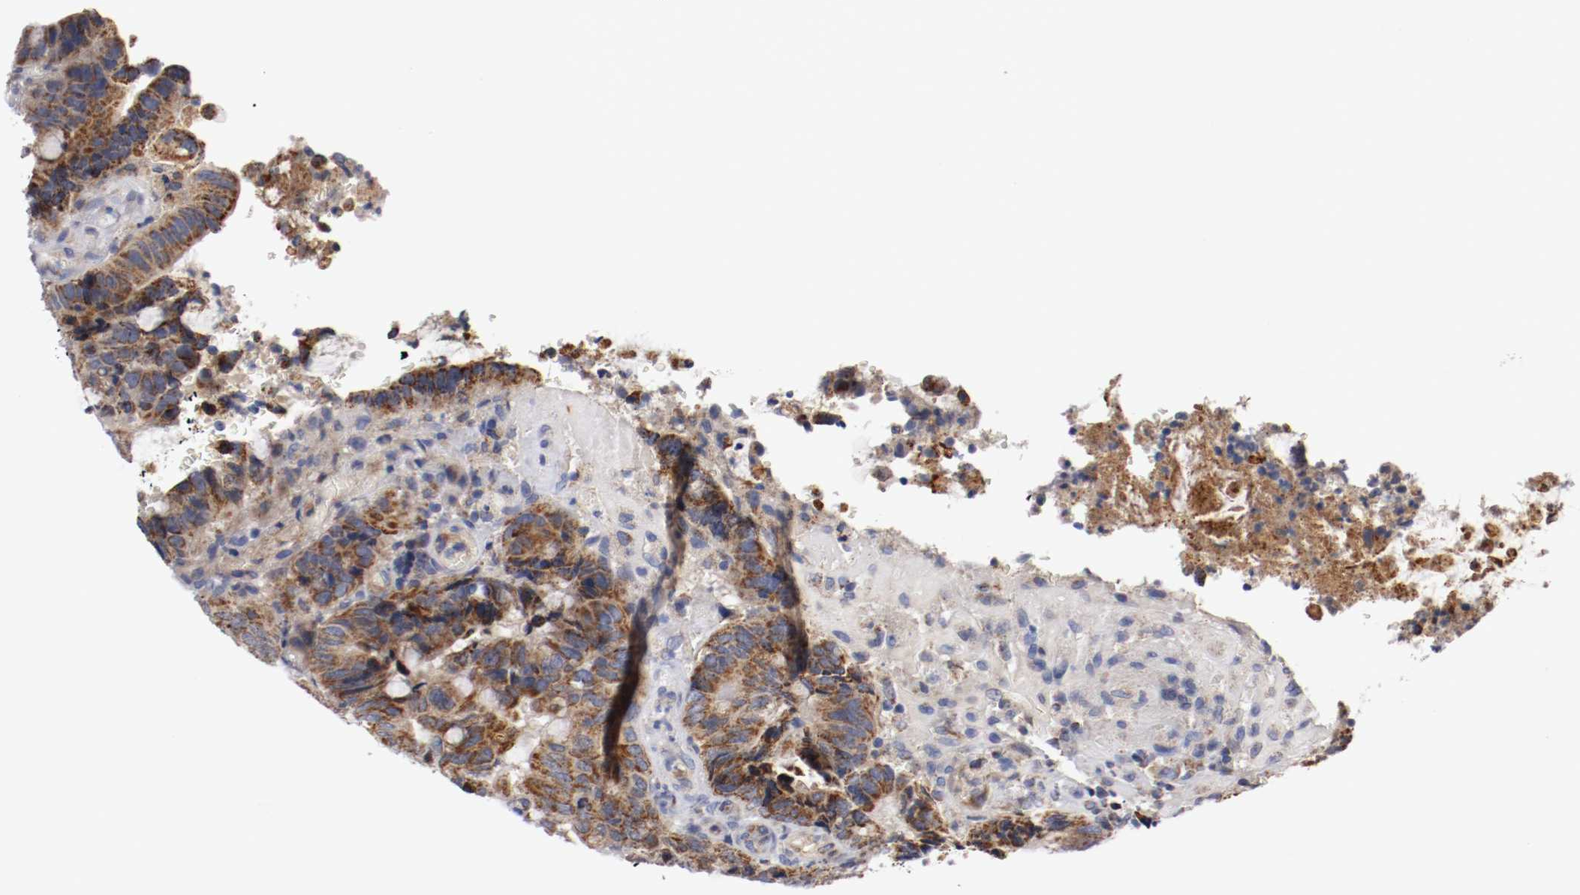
{"staining": {"intensity": "moderate", "quantity": ">75%", "location": "cytoplasmic/membranous"}, "tissue": "colorectal cancer", "cell_type": "Tumor cells", "image_type": "cancer", "snomed": [{"axis": "morphology", "description": "Normal tissue, NOS"}, {"axis": "morphology", "description": "Adenocarcinoma, NOS"}, {"axis": "topography", "description": "Rectum"}, {"axis": "topography", "description": "Peripheral nerve tissue"}], "caption": "Protein expression analysis of colorectal cancer reveals moderate cytoplasmic/membranous staining in approximately >75% of tumor cells.", "gene": "PCSK6", "patient": {"sex": "male", "age": 92}}